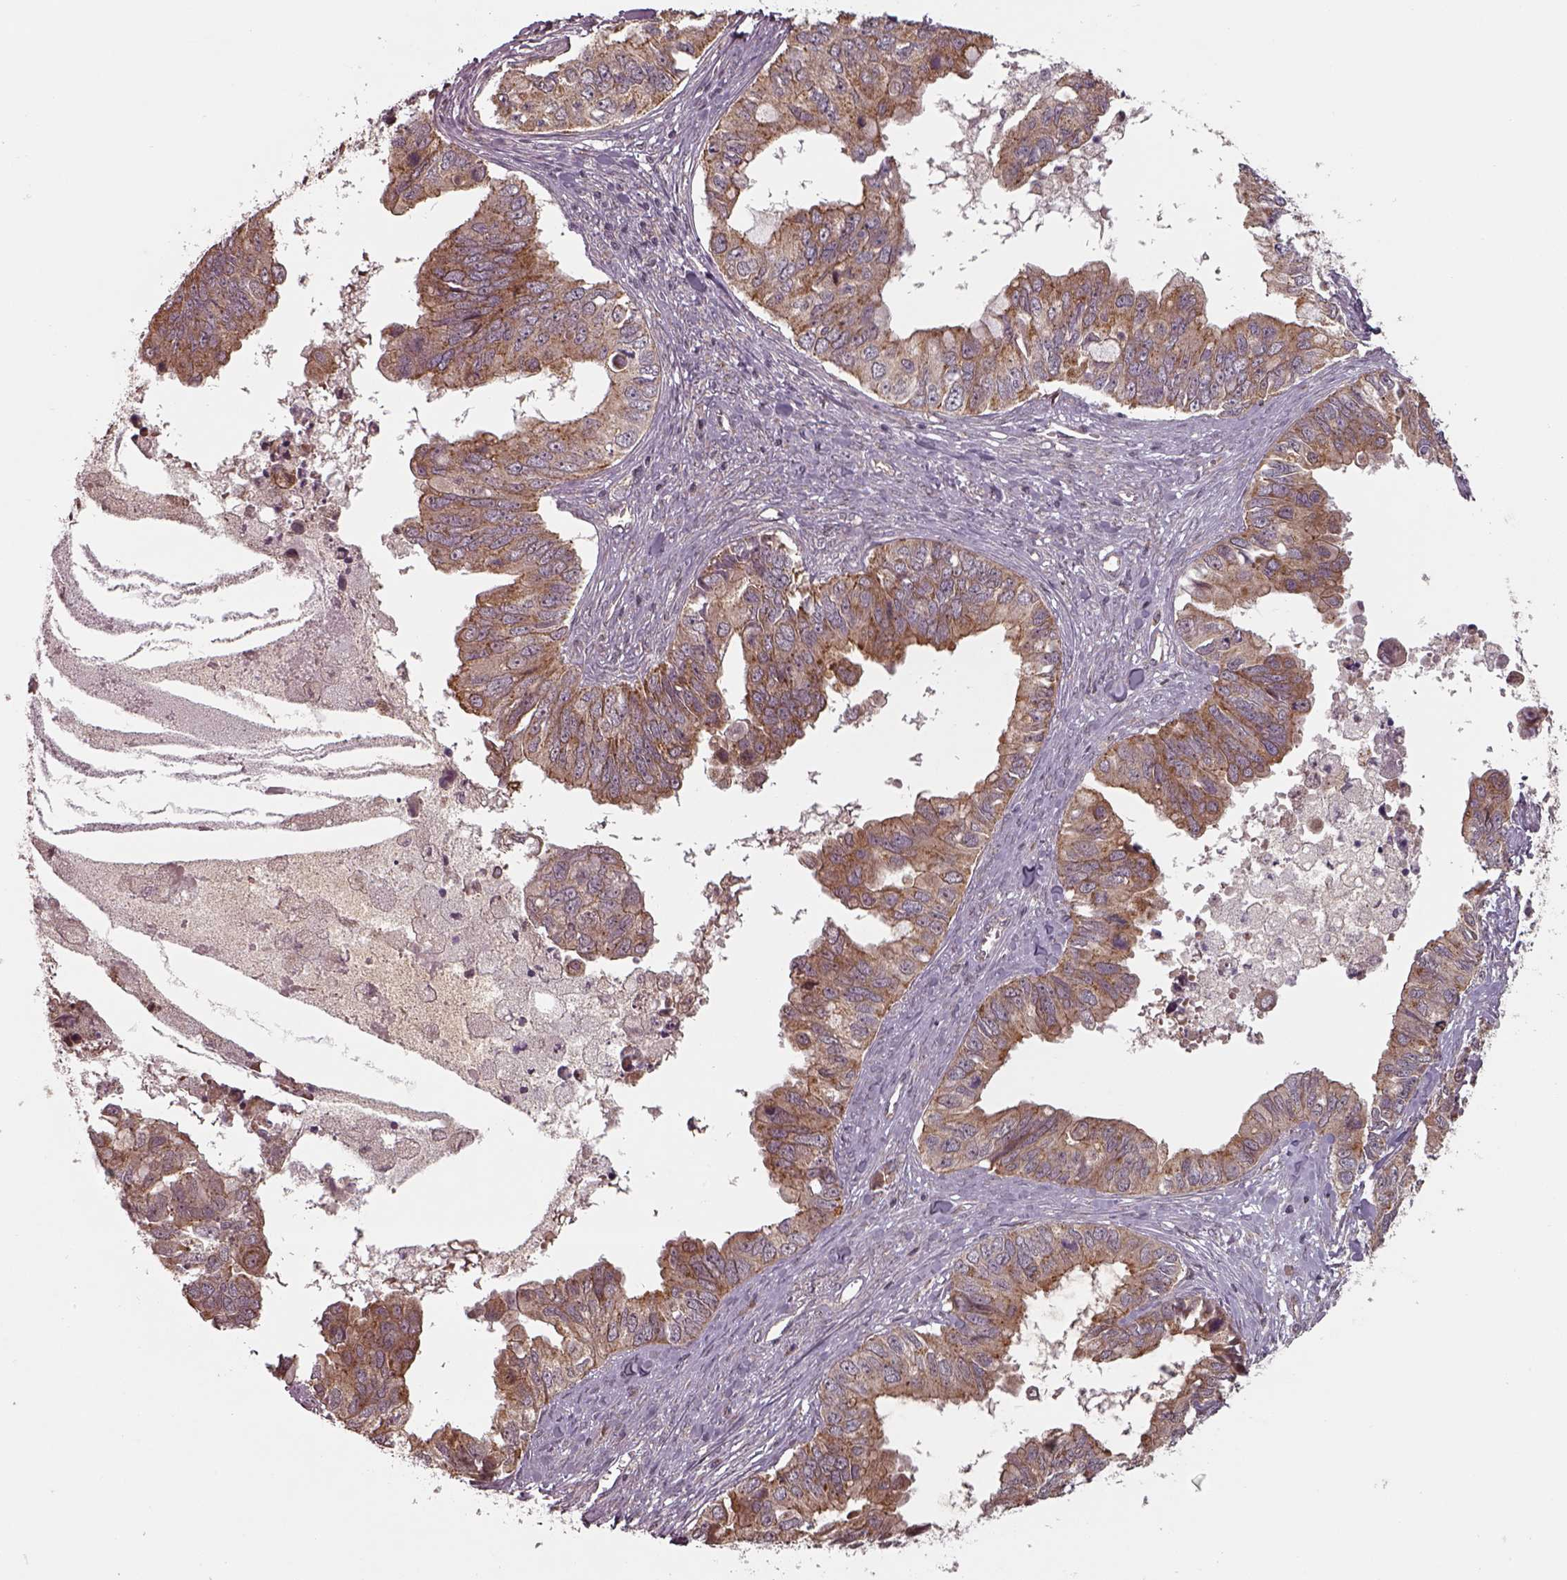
{"staining": {"intensity": "moderate", "quantity": ">75%", "location": "cytoplasmic/membranous"}, "tissue": "ovarian cancer", "cell_type": "Tumor cells", "image_type": "cancer", "snomed": [{"axis": "morphology", "description": "Cystadenocarcinoma, mucinous, NOS"}, {"axis": "topography", "description": "Ovary"}], "caption": "Moderate cytoplasmic/membranous protein positivity is identified in approximately >75% of tumor cells in ovarian cancer (mucinous cystadenocarcinoma).", "gene": "CHMP3", "patient": {"sex": "female", "age": 76}}